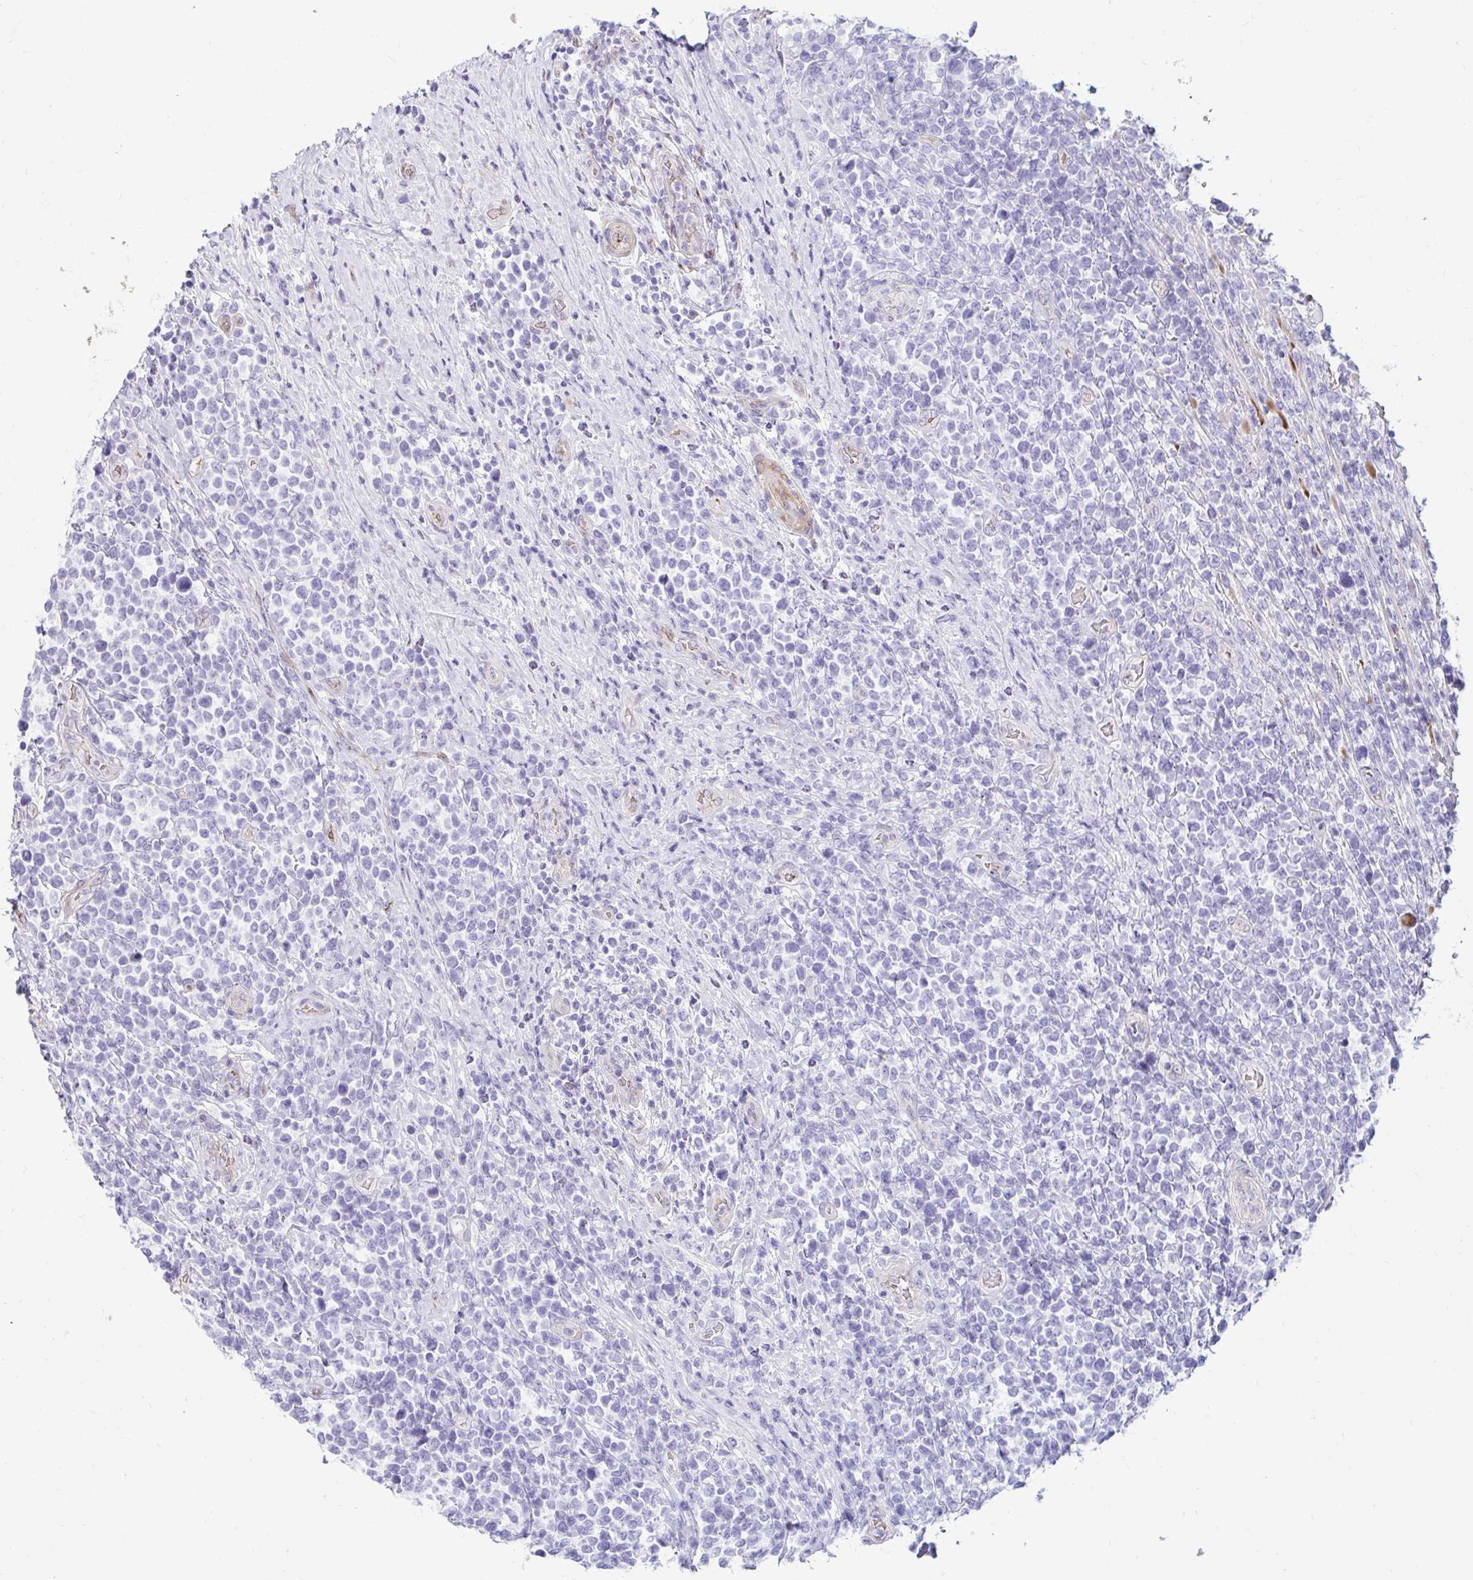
{"staining": {"intensity": "negative", "quantity": "none", "location": "none"}, "tissue": "lymphoma", "cell_type": "Tumor cells", "image_type": "cancer", "snomed": [{"axis": "morphology", "description": "Malignant lymphoma, non-Hodgkin's type, High grade"}, {"axis": "topography", "description": "Soft tissue"}], "caption": "Immunohistochemistry (IHC) photomicrograph of neoplastic tissue: lymphoma stained with DAB (3,3'-diaminobenzidine) displays no significant protein staining in tumor cells. The staining was performed using DAB (3,3'-diaminobenzidine) to visualize the protein expression in brown, while the nuclei were stained in blue with hematoxylin (Magnification: 20x).", "gene": "UBL3", "patient": {"sex": "female", "age": 56}}